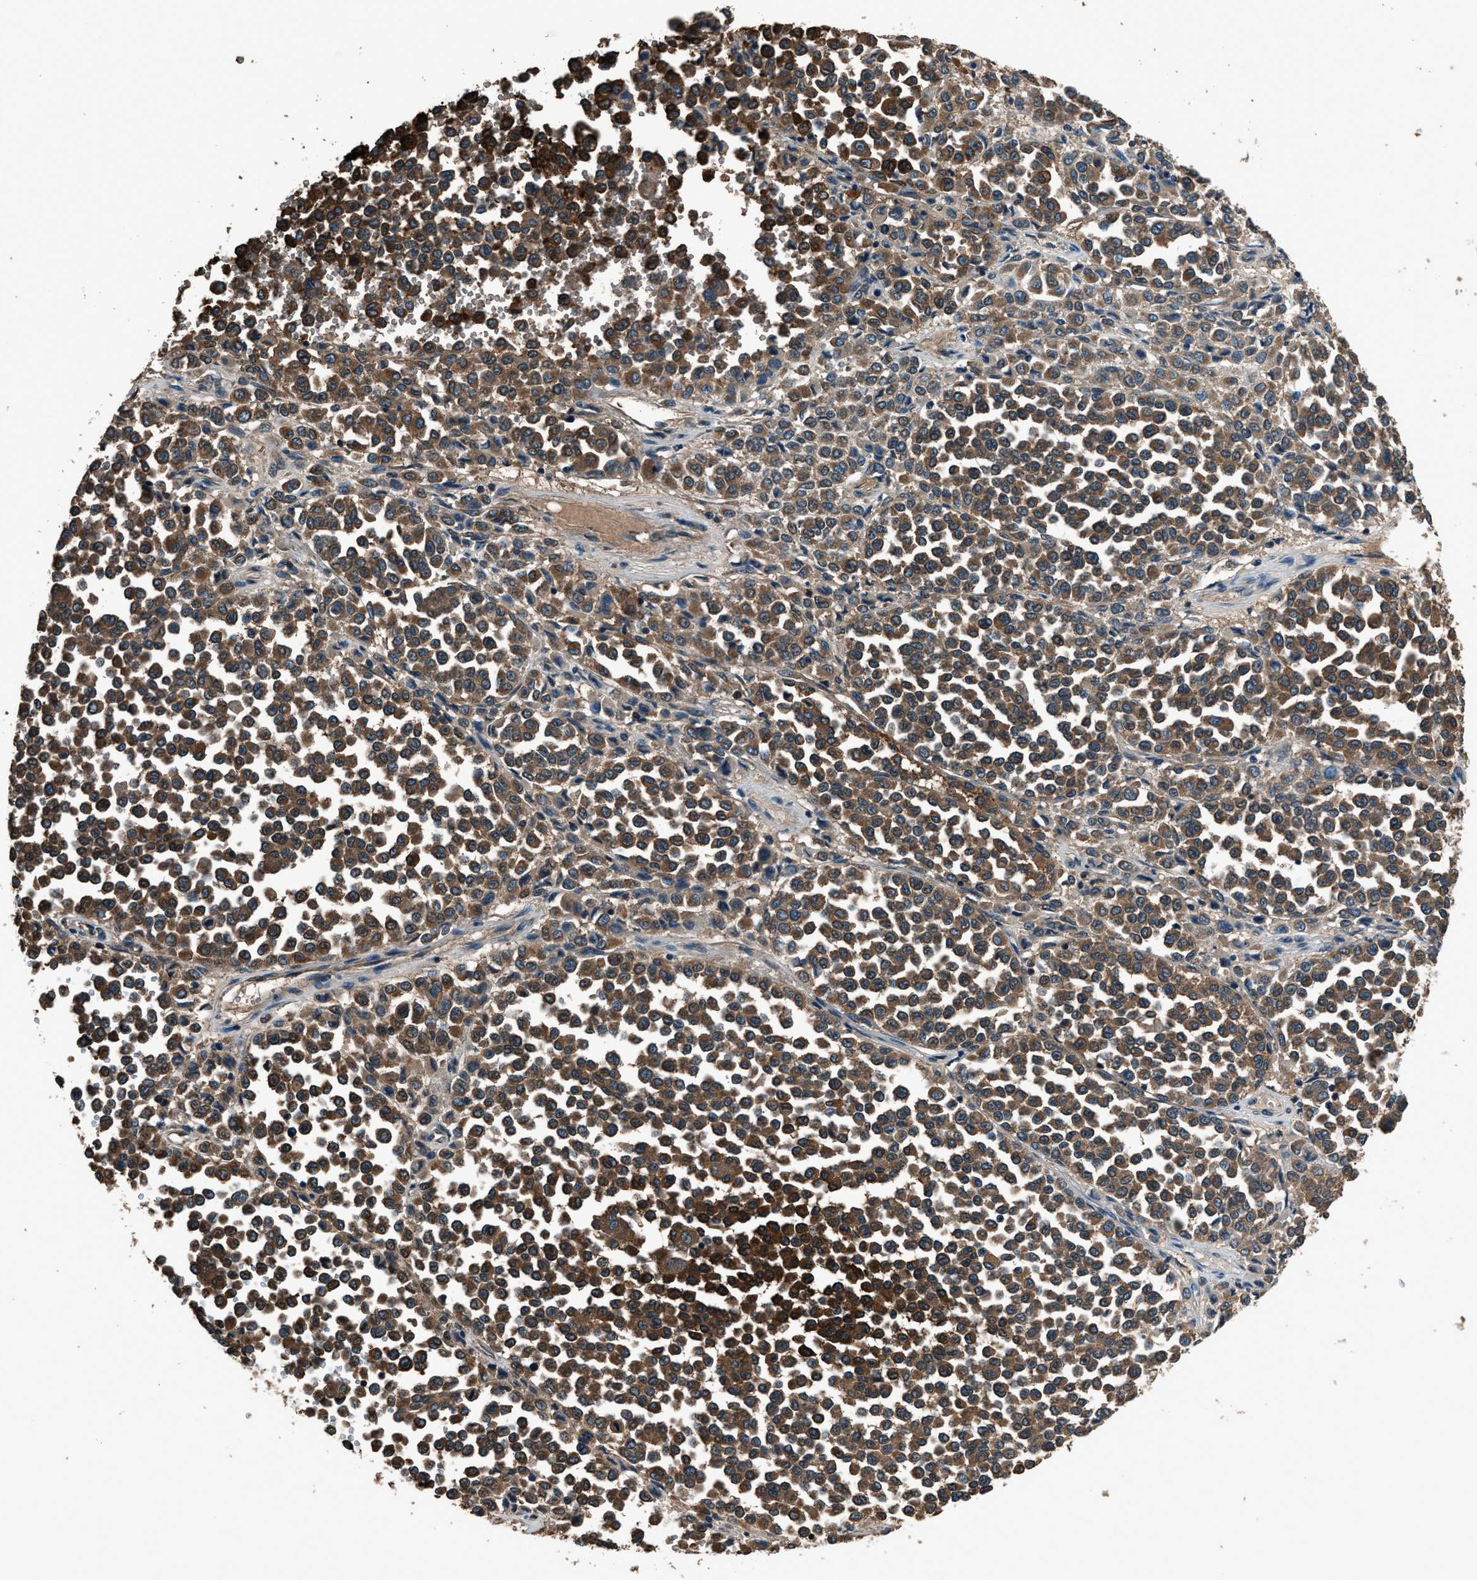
{"staining": {"intensity": "moderate", "quantity": ">75%", "location": "cytoplasmic/membranous"}, "tissue": "melanoma", "cell_type": "Tumor cells", "image_type": "cancer", "snomed": [{"axis": "morphology", "description": "Malignant melanoma, Metastatic site"}, {"axis": "topography", "description": "Pancreas"}], "caption": "A brown stain highlights moderate cytoplasmic/membranous staining of a protein in malignant melanoma (metastatic site) tumor cells.", "gene": "ARFGAP2", "patient": {"sex": "female", "age": 30}}